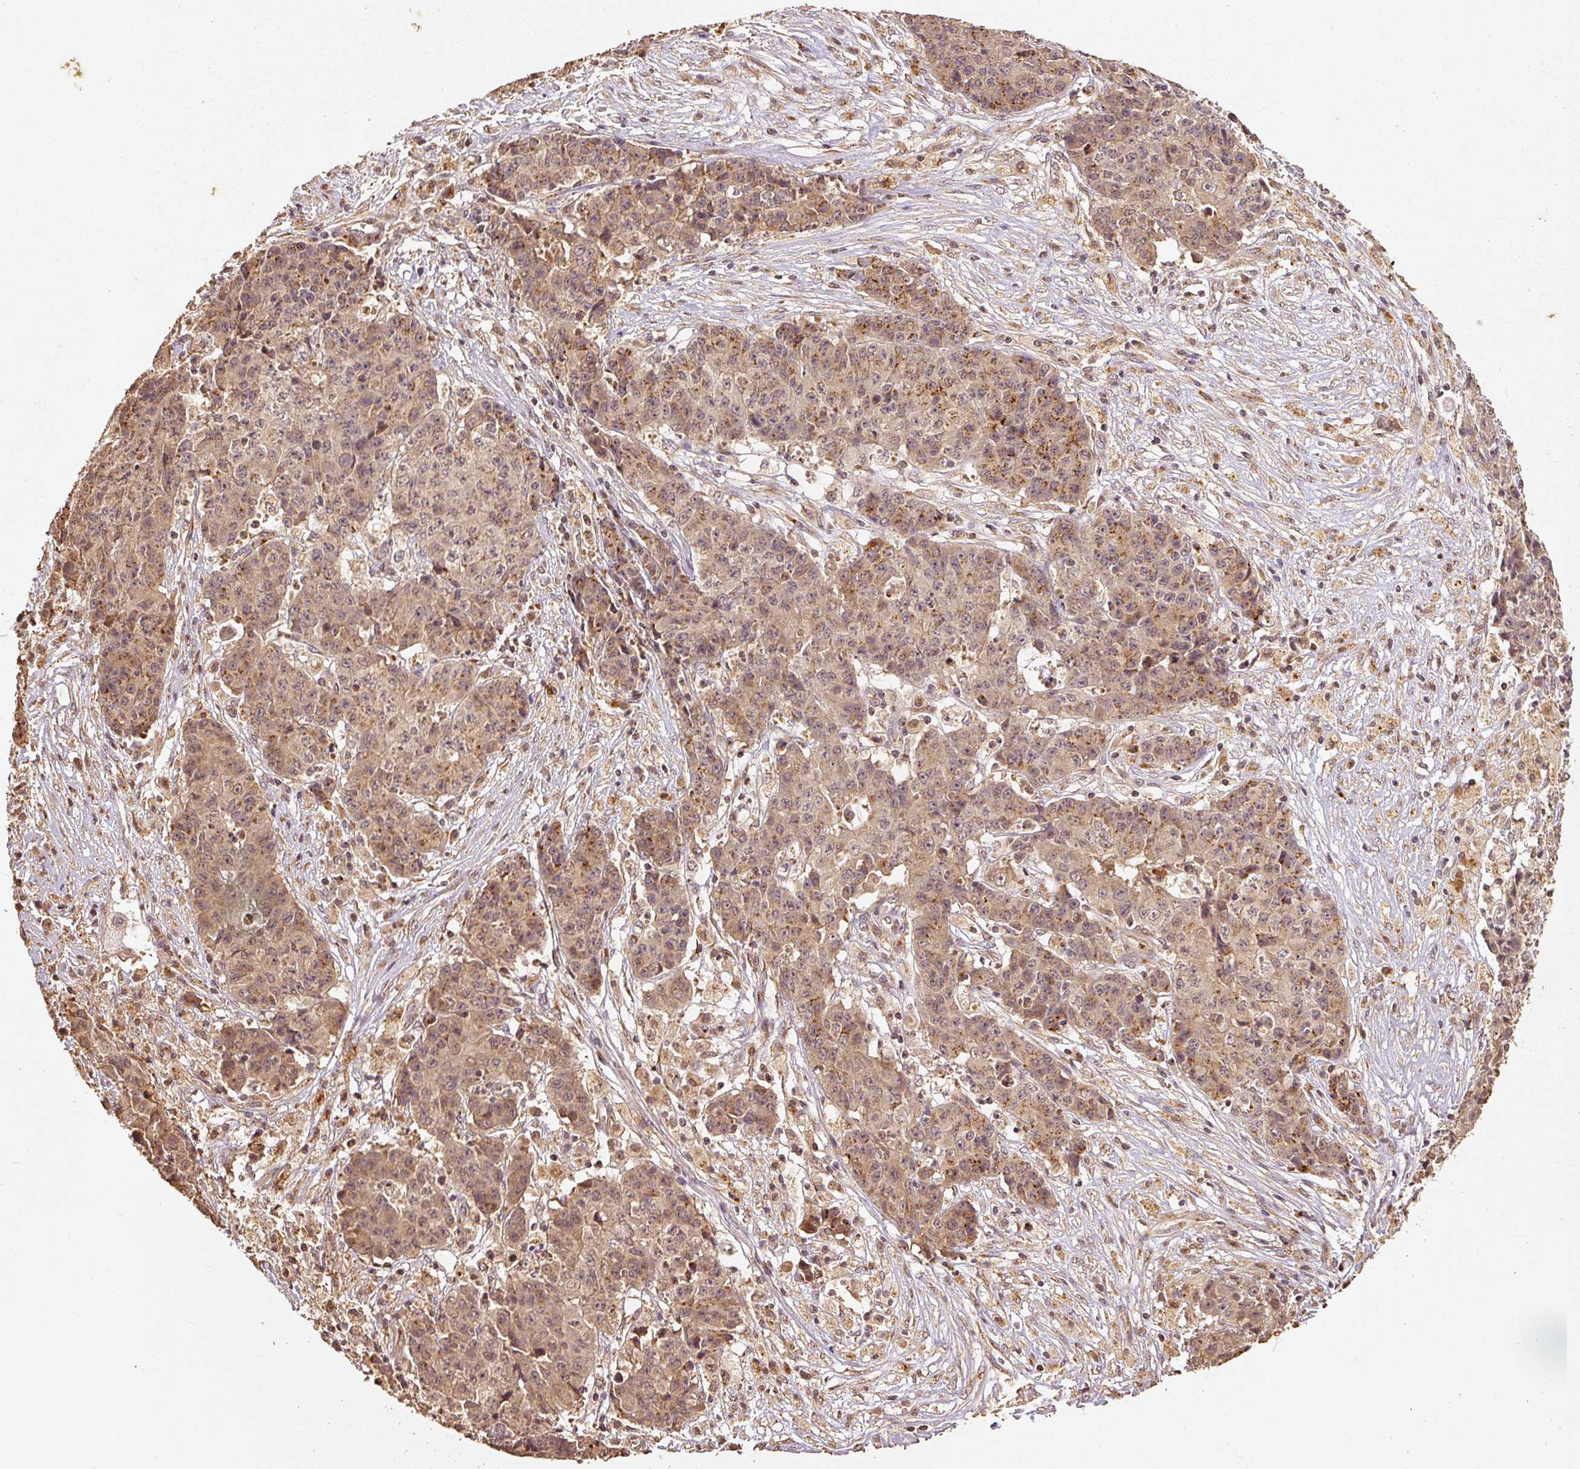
{"staining": {"intensity": "moderate", "quantity": ">75%", "location": "cytoplasmic/membranous"}, "tissue": "ovarian cancer", "cell_type": "Tumor cells", "image_type": "cancer", "snomed": [{"axis": "morphology", "description": "Carcinoma, endometroid"}, {"axis": "topography", "description": "Ovary"}], "caption": "This histopathology image displays IHC staining of human ovarian cancer, with medium moderate cytoplasmic/membranous expression in about >75% of tumor cells.", "gene": "FUT8", "patient": {"sex": "female", "age": 42}}